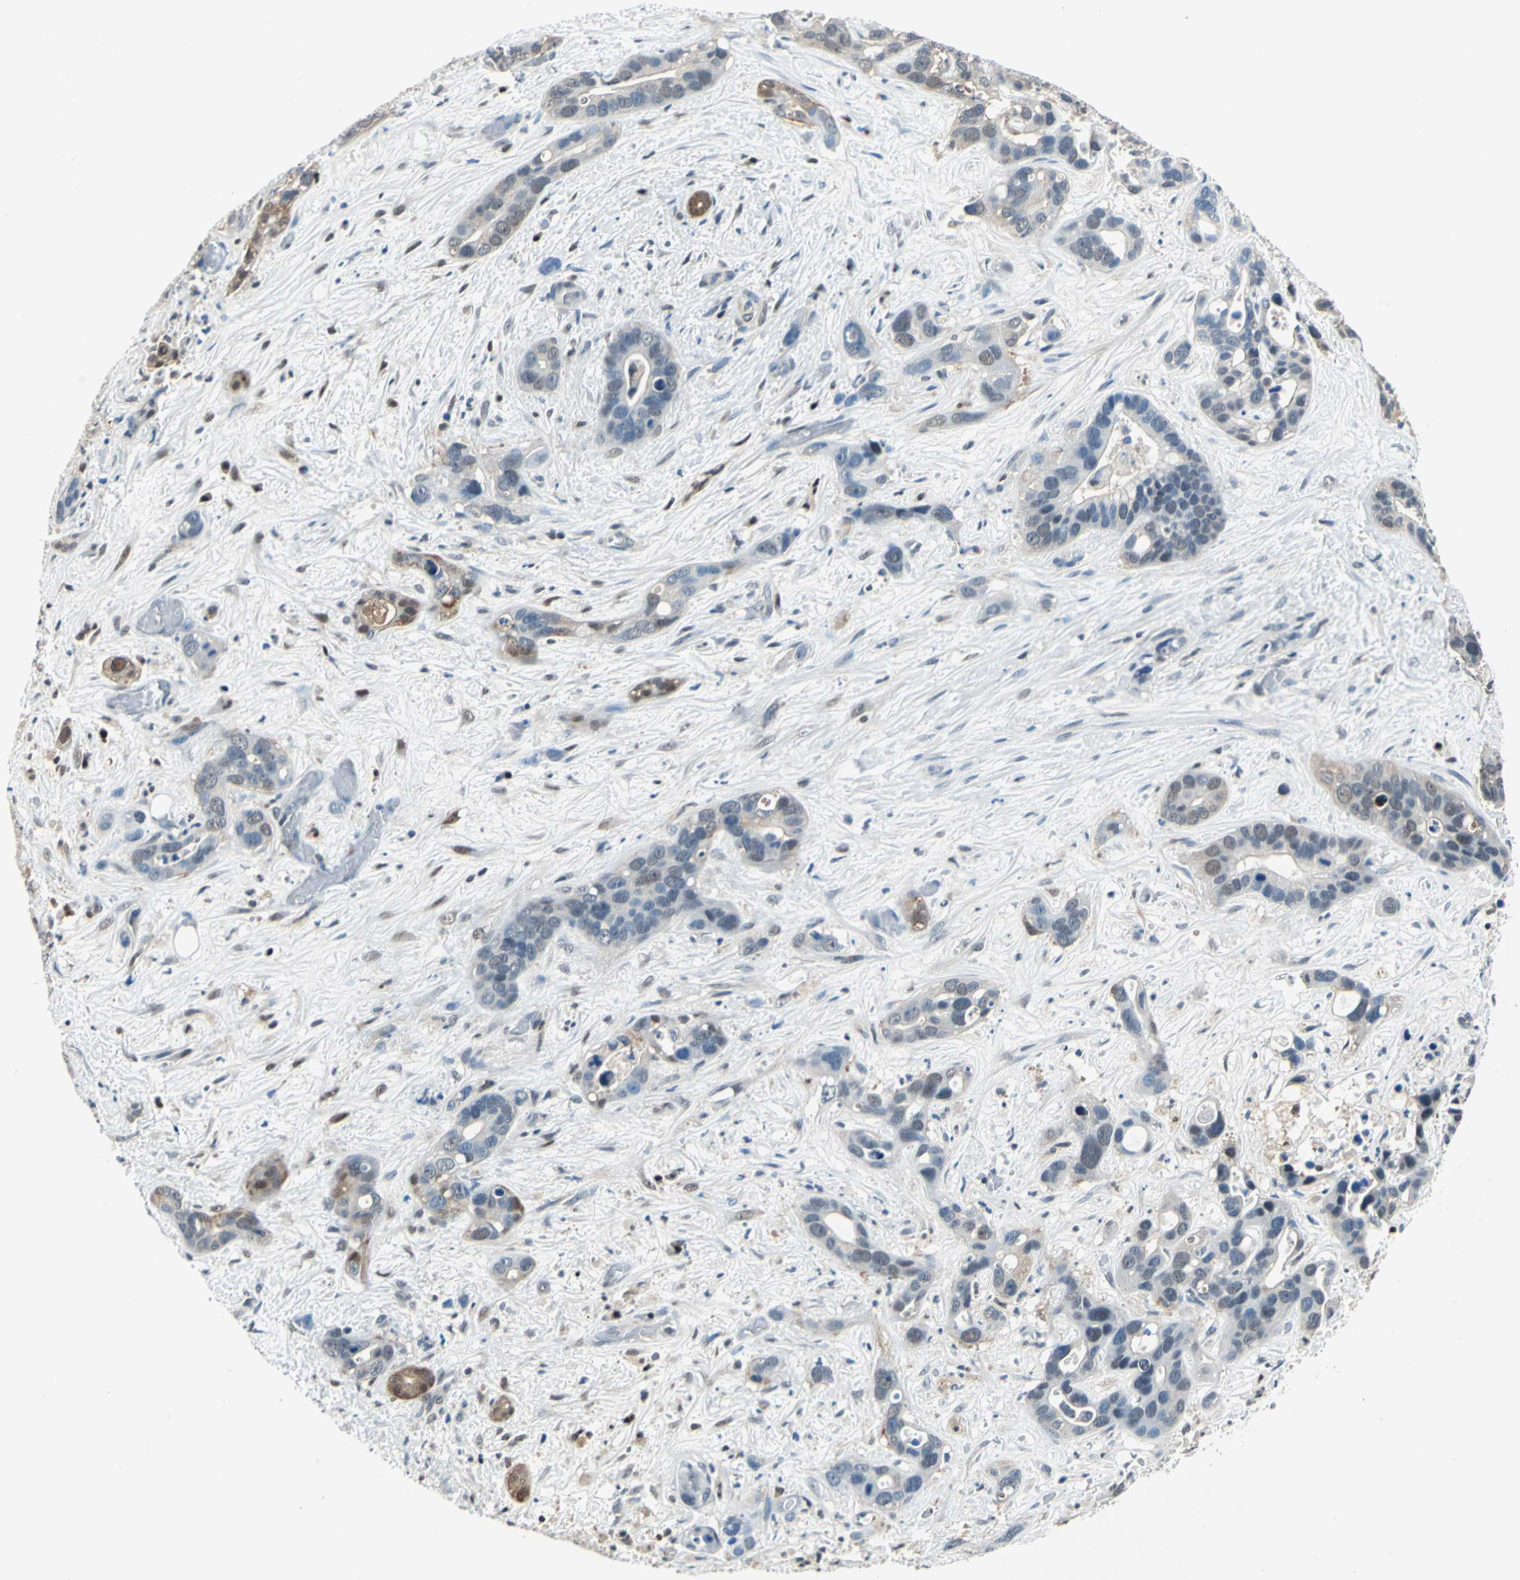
{"staining": {"intensity": "weak", "quantity": "25%-75%", "location": "cytoplasmic/membranous,nuclear"}, "tissue": "liver cancer", "cell_type": "Tumor cells", "image_type": "cancer", "snomed": [{"axis": "morphology", "description": "Cholangiocarcinoma"}, {"axis": "topography", "description": "Liver"}], "caption": "Protein analysis of cholangiocarcinoma (liver) tissue displays weak cytoplasmic/membranous and nuclear expression in about 25%-75% of tumor cells.", "gene": "PSME1", "patient": {"sex": "female", "age": 65}}